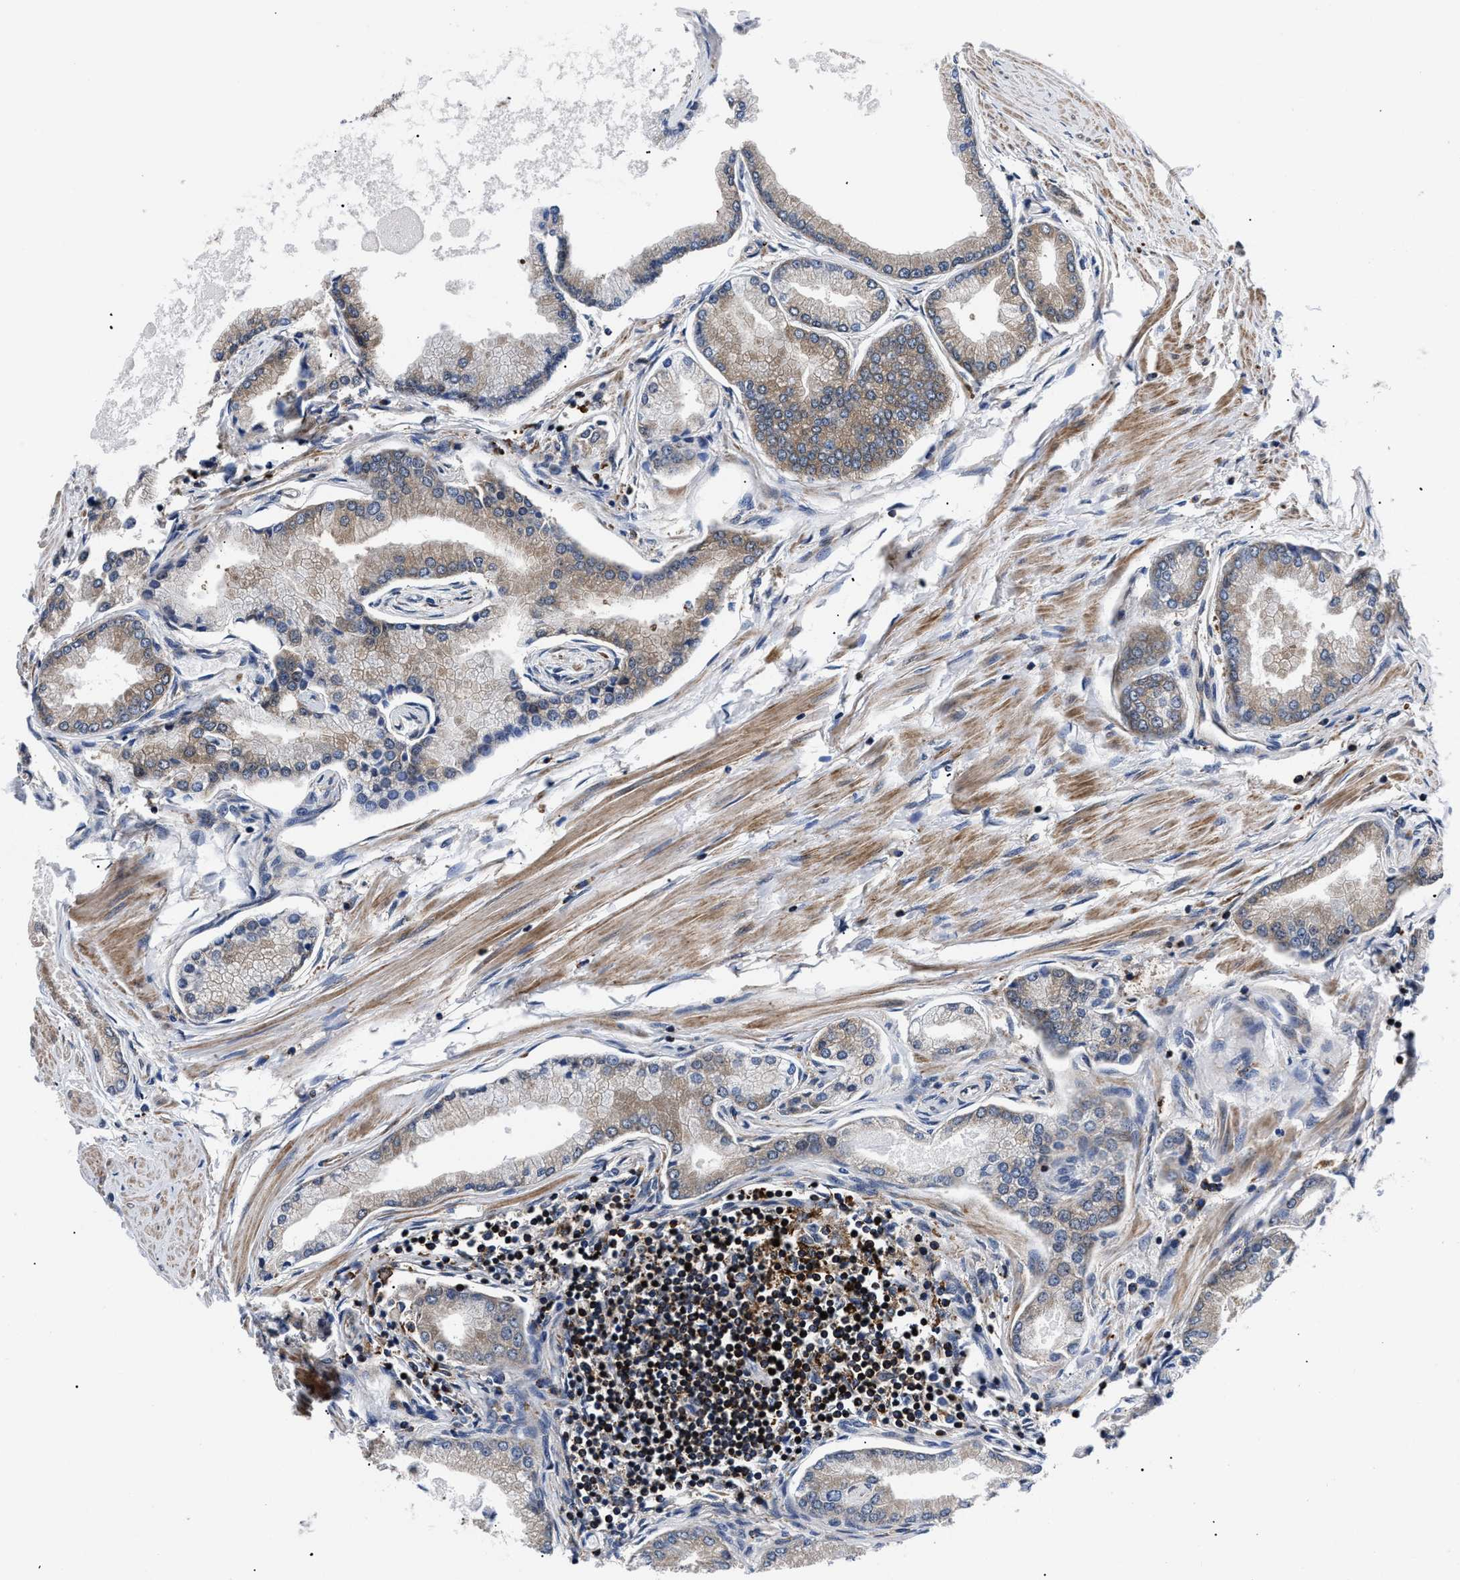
{"staining": {"intensity": "weak", "quantity": ">75%", "location": "cytoplasmic/membranous"}, "tissue": "prostate cancer", "cell_type": "Tumor cells", "image_type": "cancer", "snomed": [{"axis": "morphology", "description": "Adenocarcinoma, High grade"}, {"axis": "topography", "description": "Prostate"}], "caption": "Weak cytoplasmic/membranous positivity for a protein is identified in about >75% of tumor cells of adenocarcinoma (high-grade) (prostate) using immunohistochemistry.", "gene": "SPAST", "patient": {"sex": "male", "age": 61}}